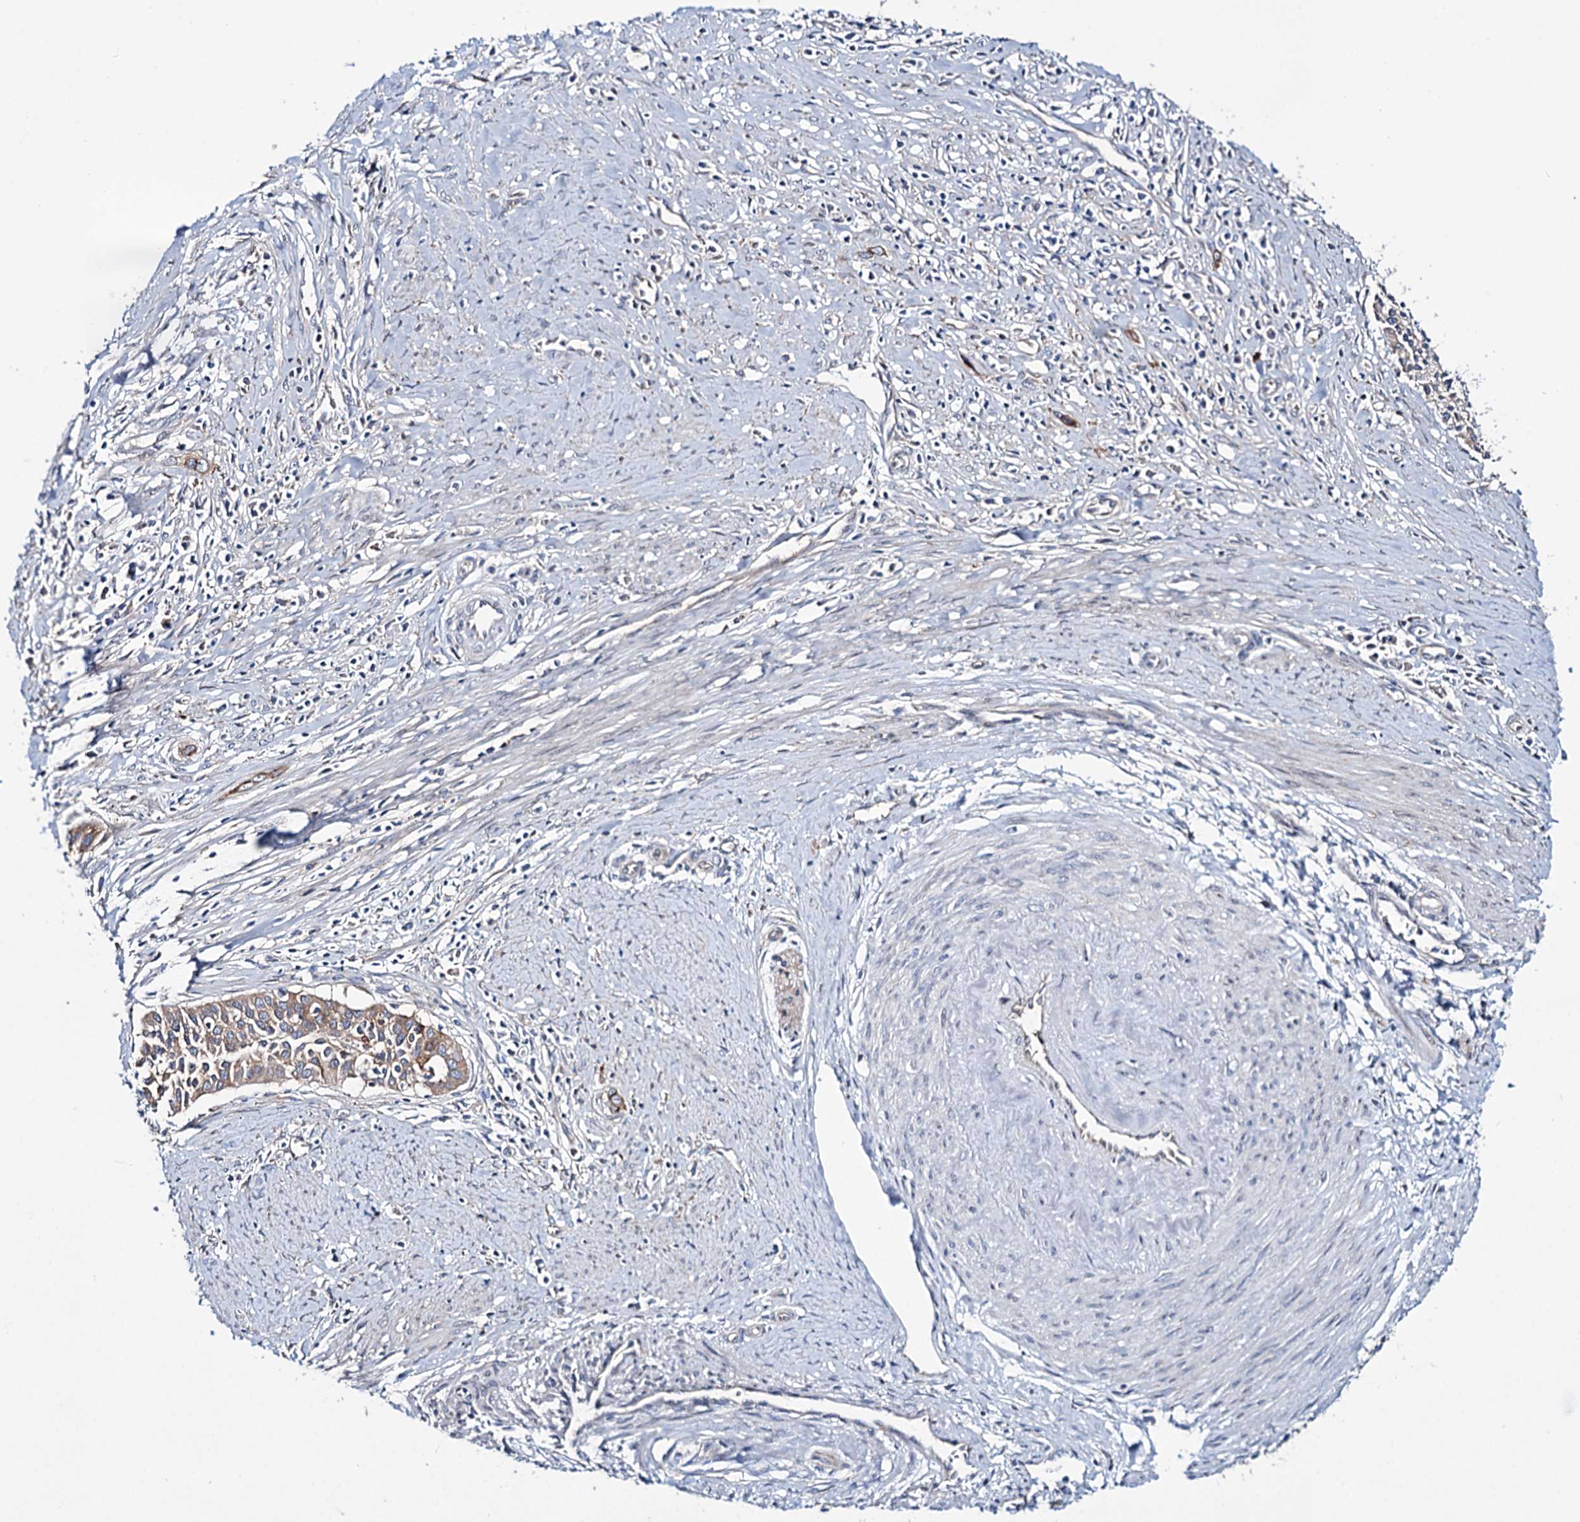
{"staining": {"intensity": "moderate", "quantity": ">75%", "location": "cytoplasmic/membranous"}, "tissue": "cervical cancer", "cell_type": "Tumor cells", "image_type": "cancer", "snomed": [{"axis": "morphology", "description": "Squamous cell carcinoma, NOS"}, {"axis": "topography", "description": "Cervix"}], "caption": "Human cervical cancer (squamous cell carcinoma) stained with a brown dye displays moderate cytoplasmic/membranous positive expression in about >75% of tumor cells.", "gene": "PTDSS2", "patient": {"sex": "female", "age": 34}}